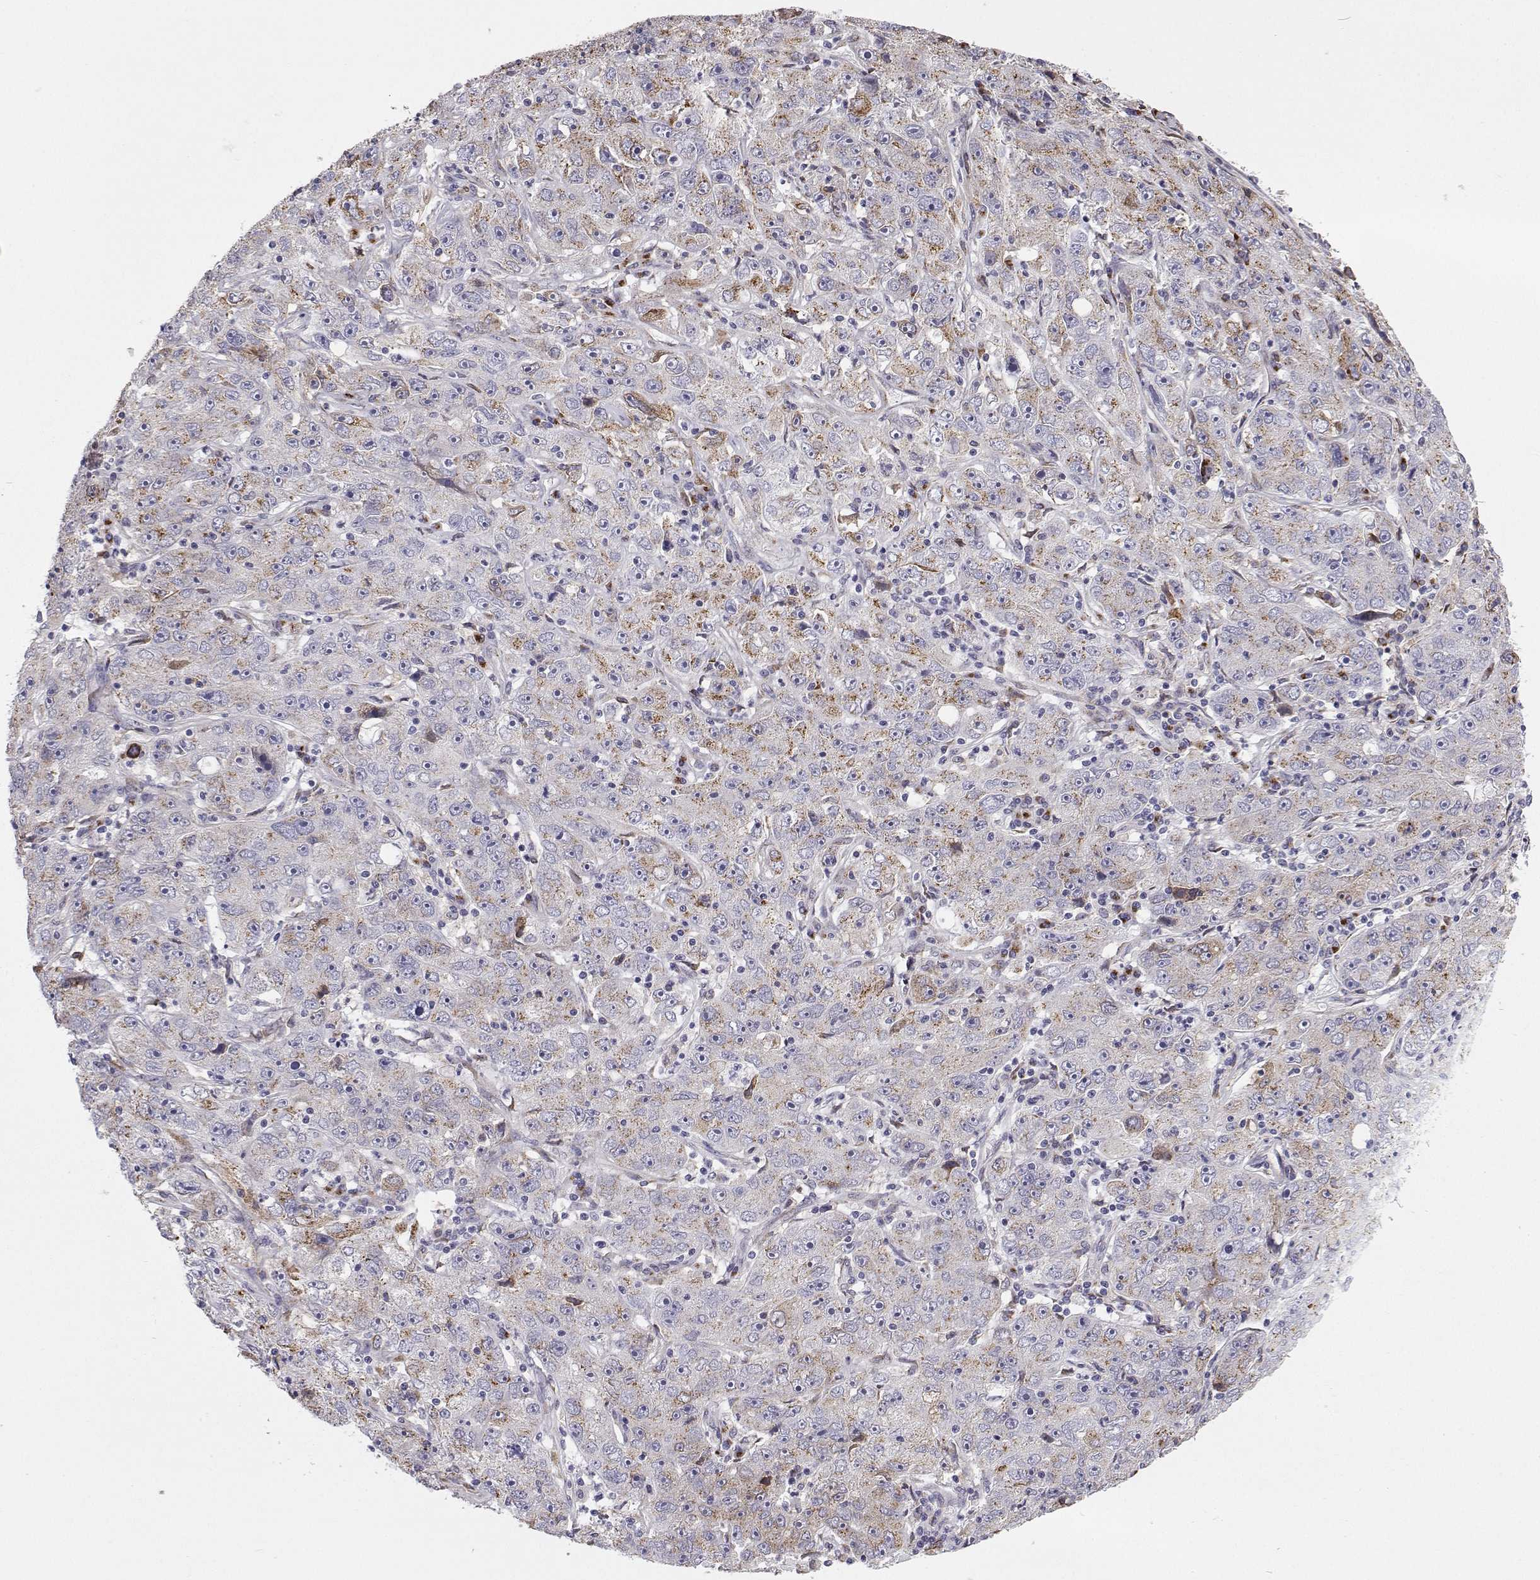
{"staining": {"intensity": "moderate", "quantity": "<25%", "location": "cytoplasmic/membranous"}, "tissue": "lung cancer", "cell_type": "Tumor cells", "image_type": "cancer", "snomed": [{"axis": "morphology", "description": "Normal morphology"}, {"axis": "morphology", "description": "Adenocarcinoma, NOS"}, {"axis": "topography", "description": "Lymph node"}, {"axis": "topography", "description": "Lung"}], "caption": "Adenocarcinoma (lung) tissue exhibits moderate cytoplasmic/membranous expression in approximately <25% of tumor cells The protein is shown in brown color, while the nuclei are stained blue.", "gene": "STARD13", "patient": {"sex": "female", "age": 57}}